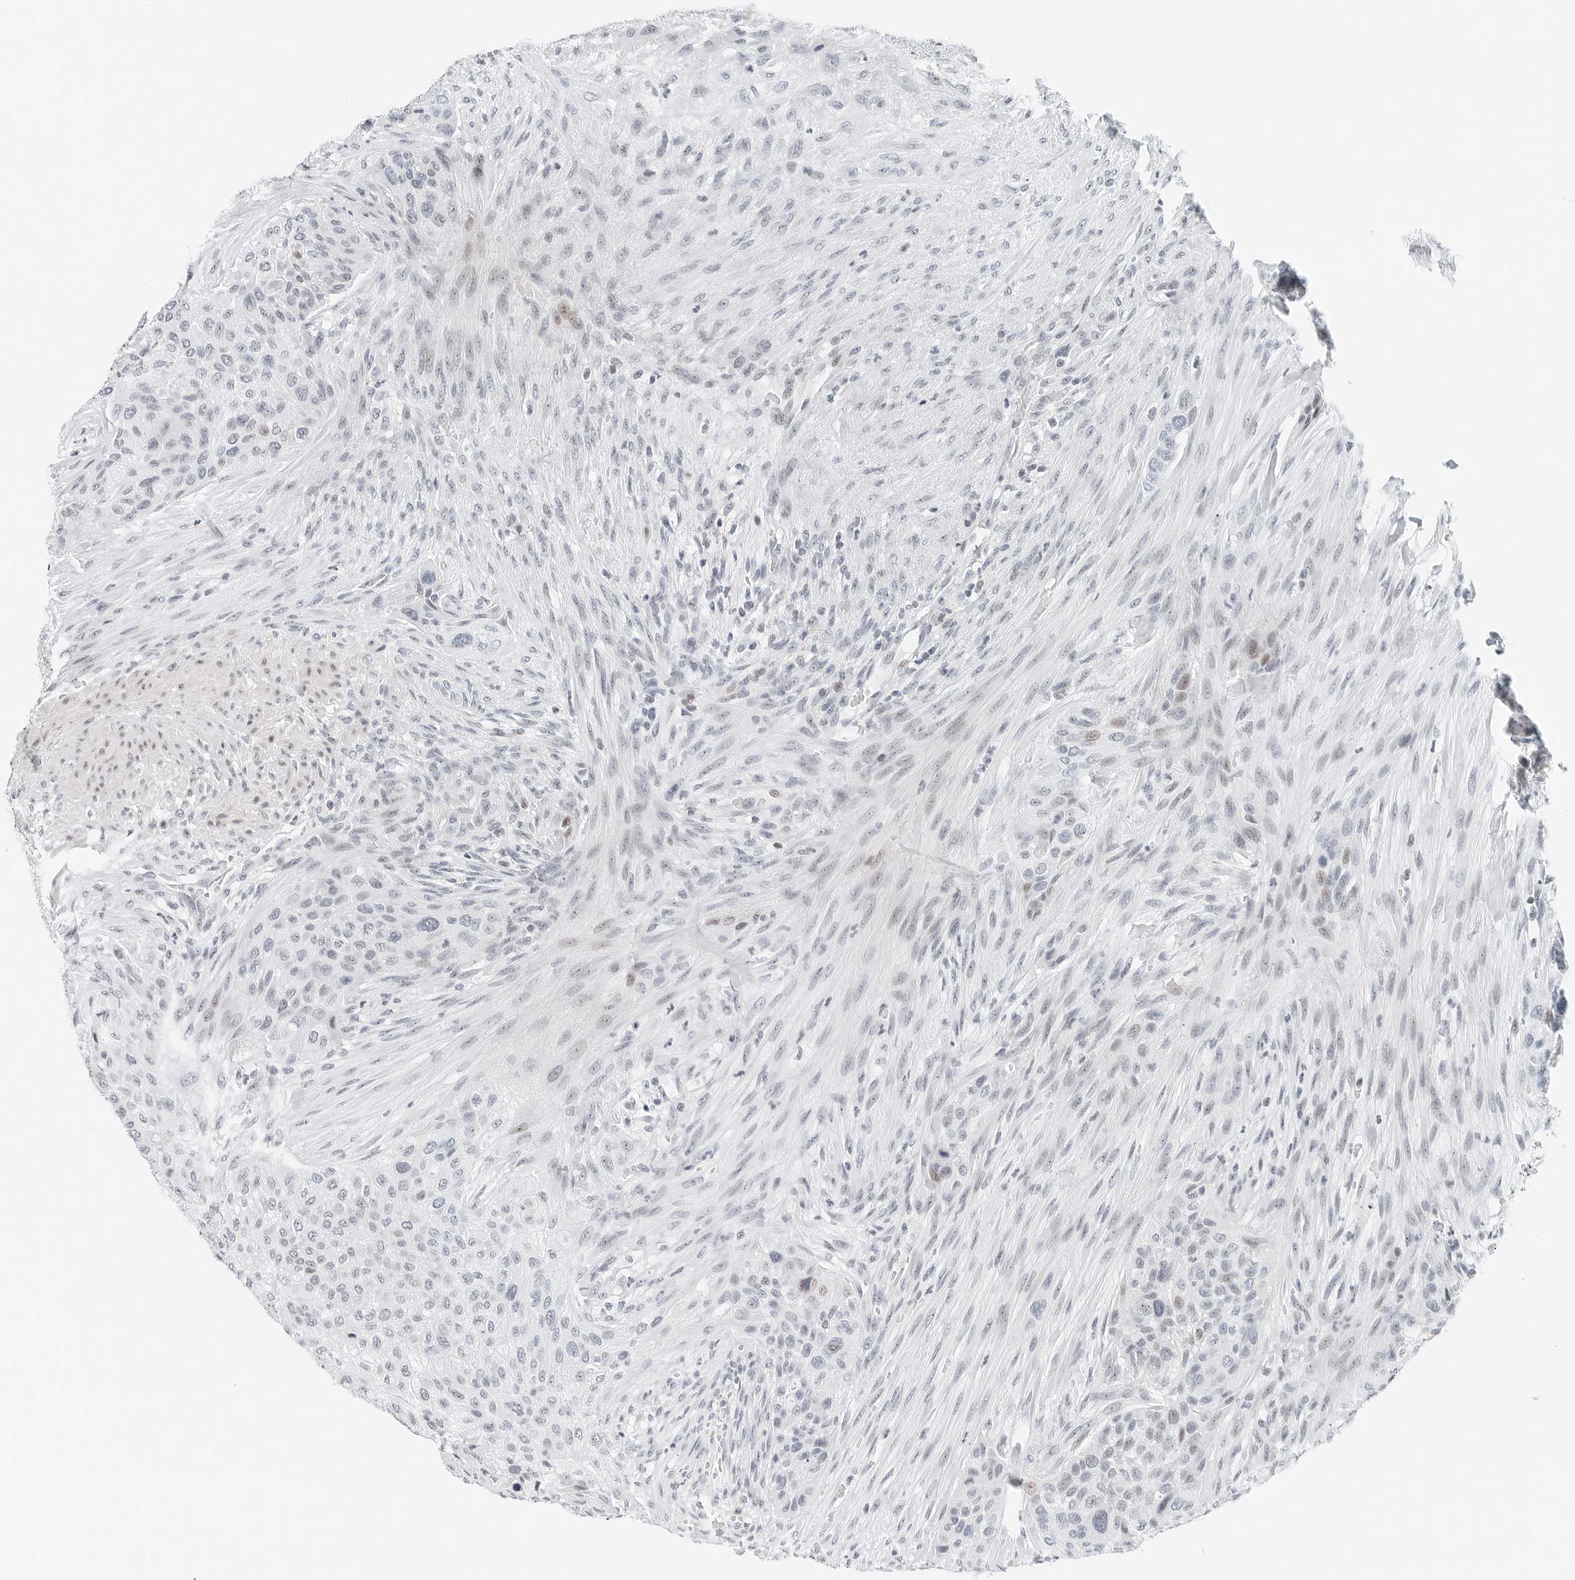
{"staining": {"intensity": "negative", "quantity": "none", "location": "none"}, "tissue": "urothelial cancer", "cell_type": "Tumor cells", "image_type": "cancer", "snomed": [{"axis": "morphology", "description": "Urothelial carcinoma, High grade"}, {"axis": "topography", "description": "Urinary bladder"}], "caption": "This is an immunohistochemistry (IHC) photomicrograph of human urothelial carcinoma (high-grade). There is no staining in tumor cells.", "gene": "NTMT2", "patient": {"sex": "male", "age": 35}}